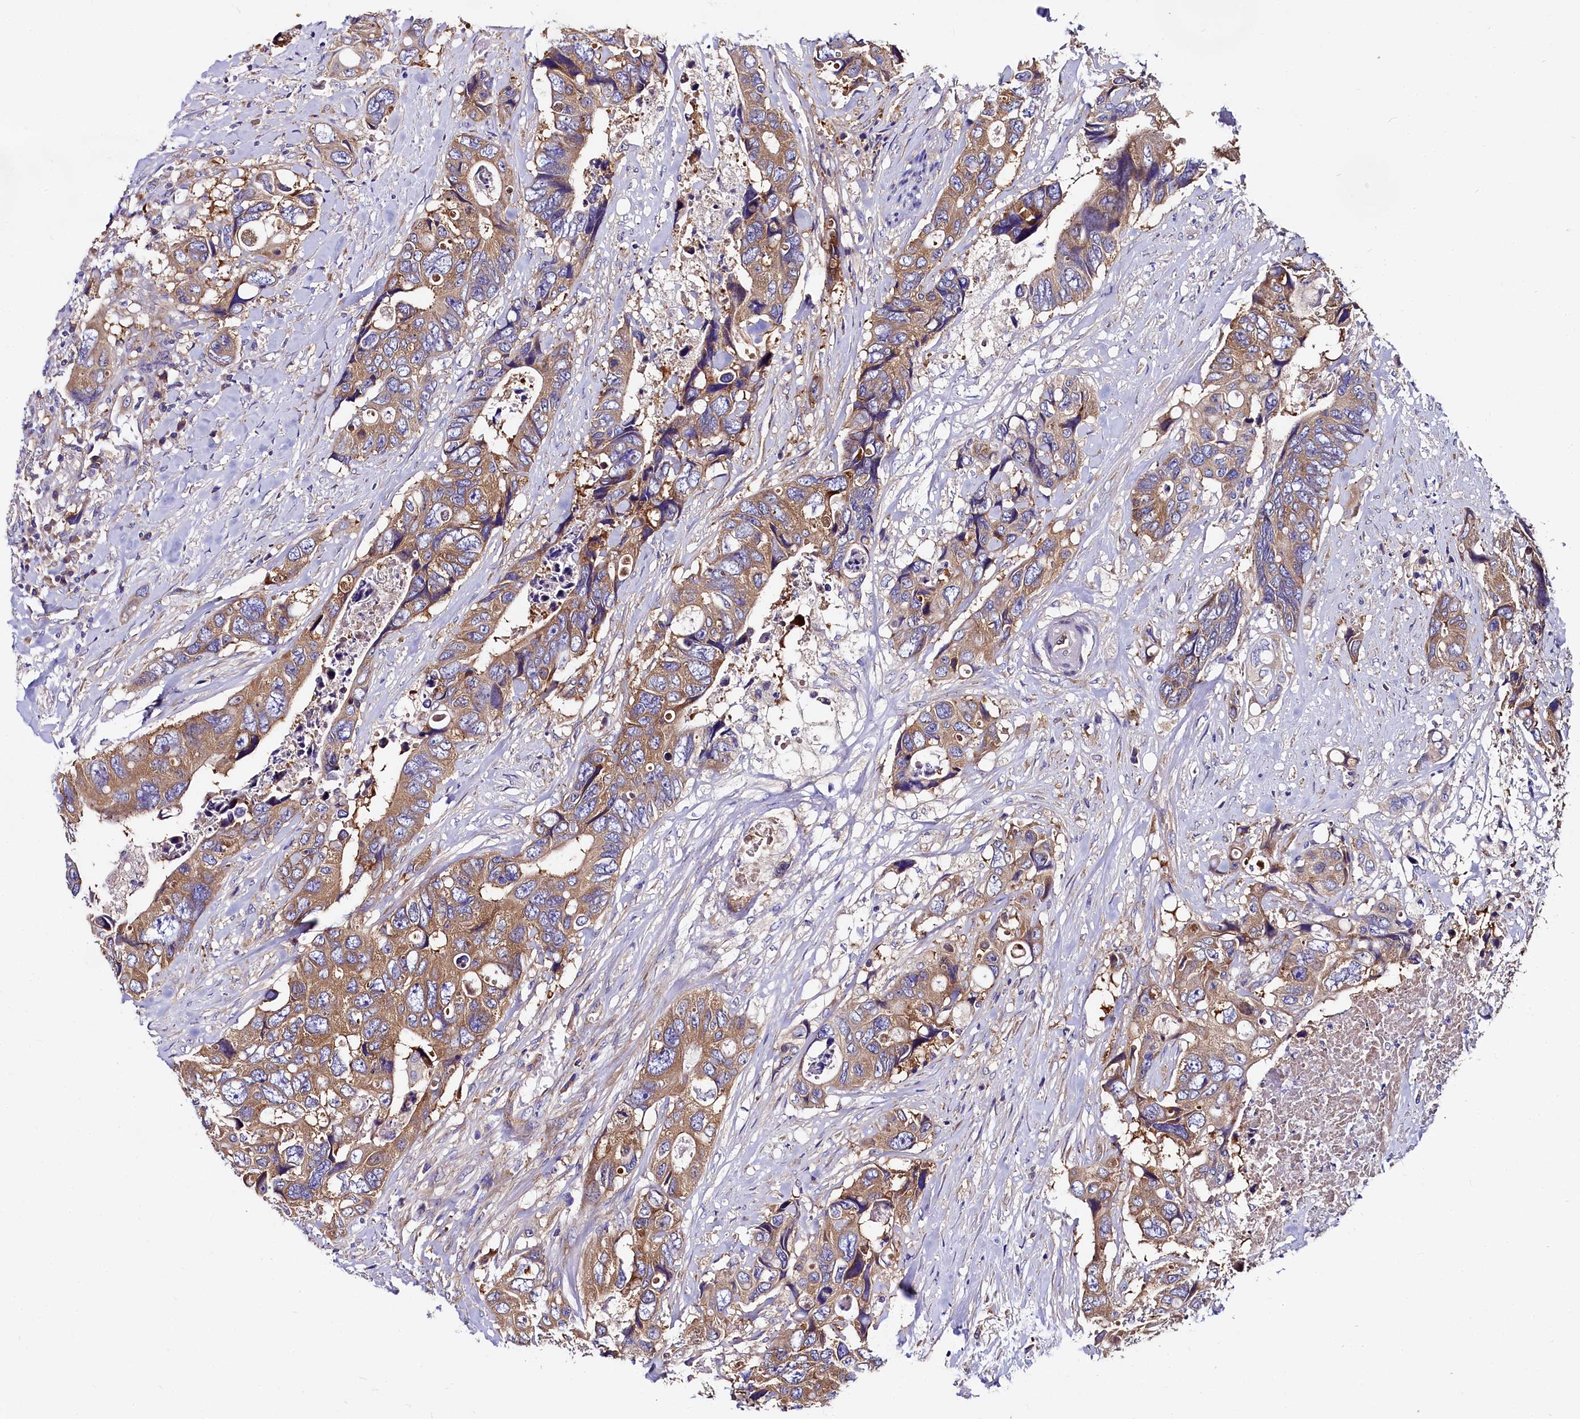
{"staining": {"intensity": "moderate", "quantity": ">75%", "location": "cytoplasmic/membranous"}, "tissue": "colorectal cancer", "cell_type": "Tumor cells", "image_type": "cancer", "snomed": [{"axis": "morphology", "description": "Adenocarcinoma, NOS"}, {"axis": "topography", "description": "Rectum"}], "caption": "A brown stain shows moderate cytoplasmic/membranous positivity of a protein in human colorectal cancer tumor cells.", "gene": "QARS1", "patient": {"sex": "male", "age": 57}}